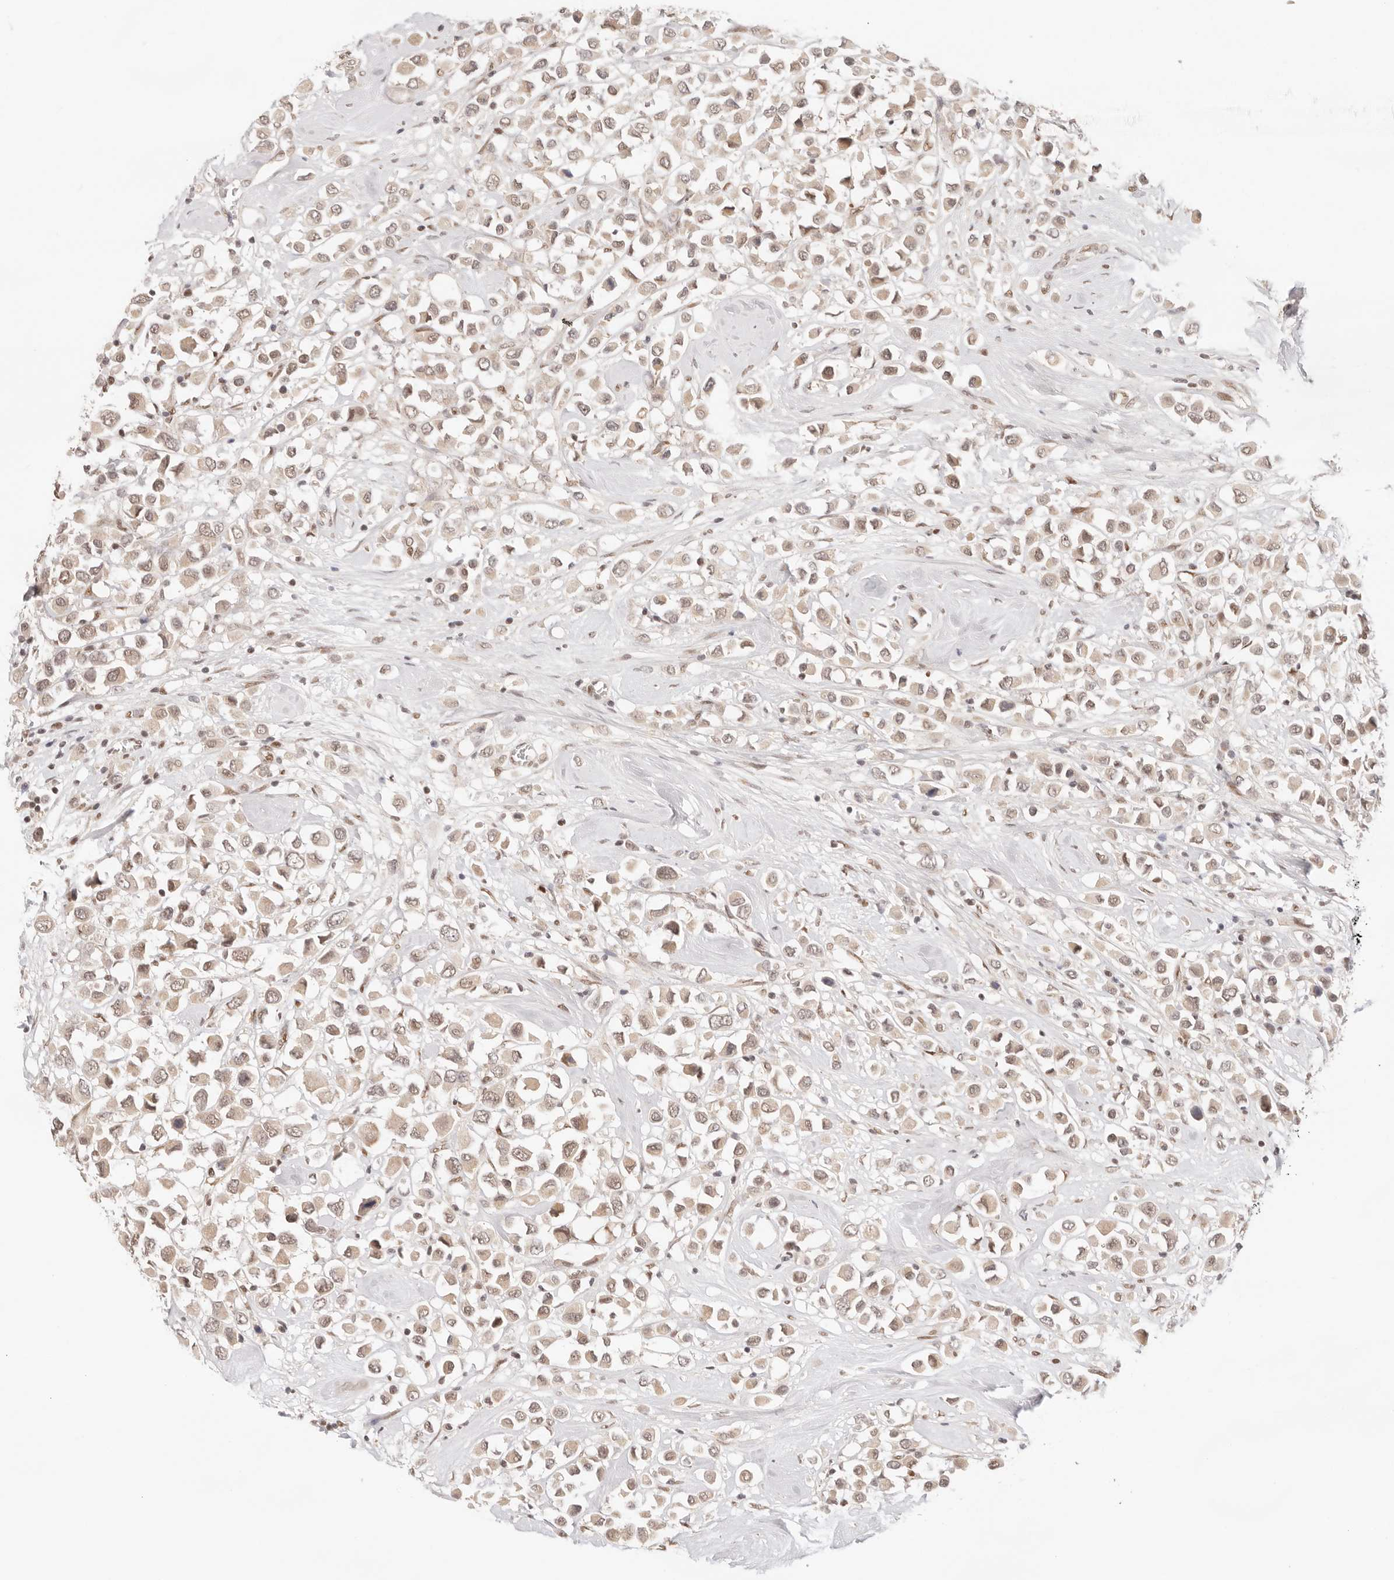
{"staining": {"intensity": "moderate", "quantity": ">75%", "location": "nuclear"}, "tissue": "breast cancer", "cell_type": "Tumor cells", "image_type": "cancer", "snomed": [{"axis": "morphology", "description": "Duct carcinoma"}, {"axis": "topography", "description": "Breast"}], "caption": "Invasive ductal carcinoma (breast) was stained to show a protein in brown. There is medium levels of moderate nuclear staining in about >75% of tumor cells.", "gene": "GTF2E2", "patient": {"sex": "female", "age": 61}}